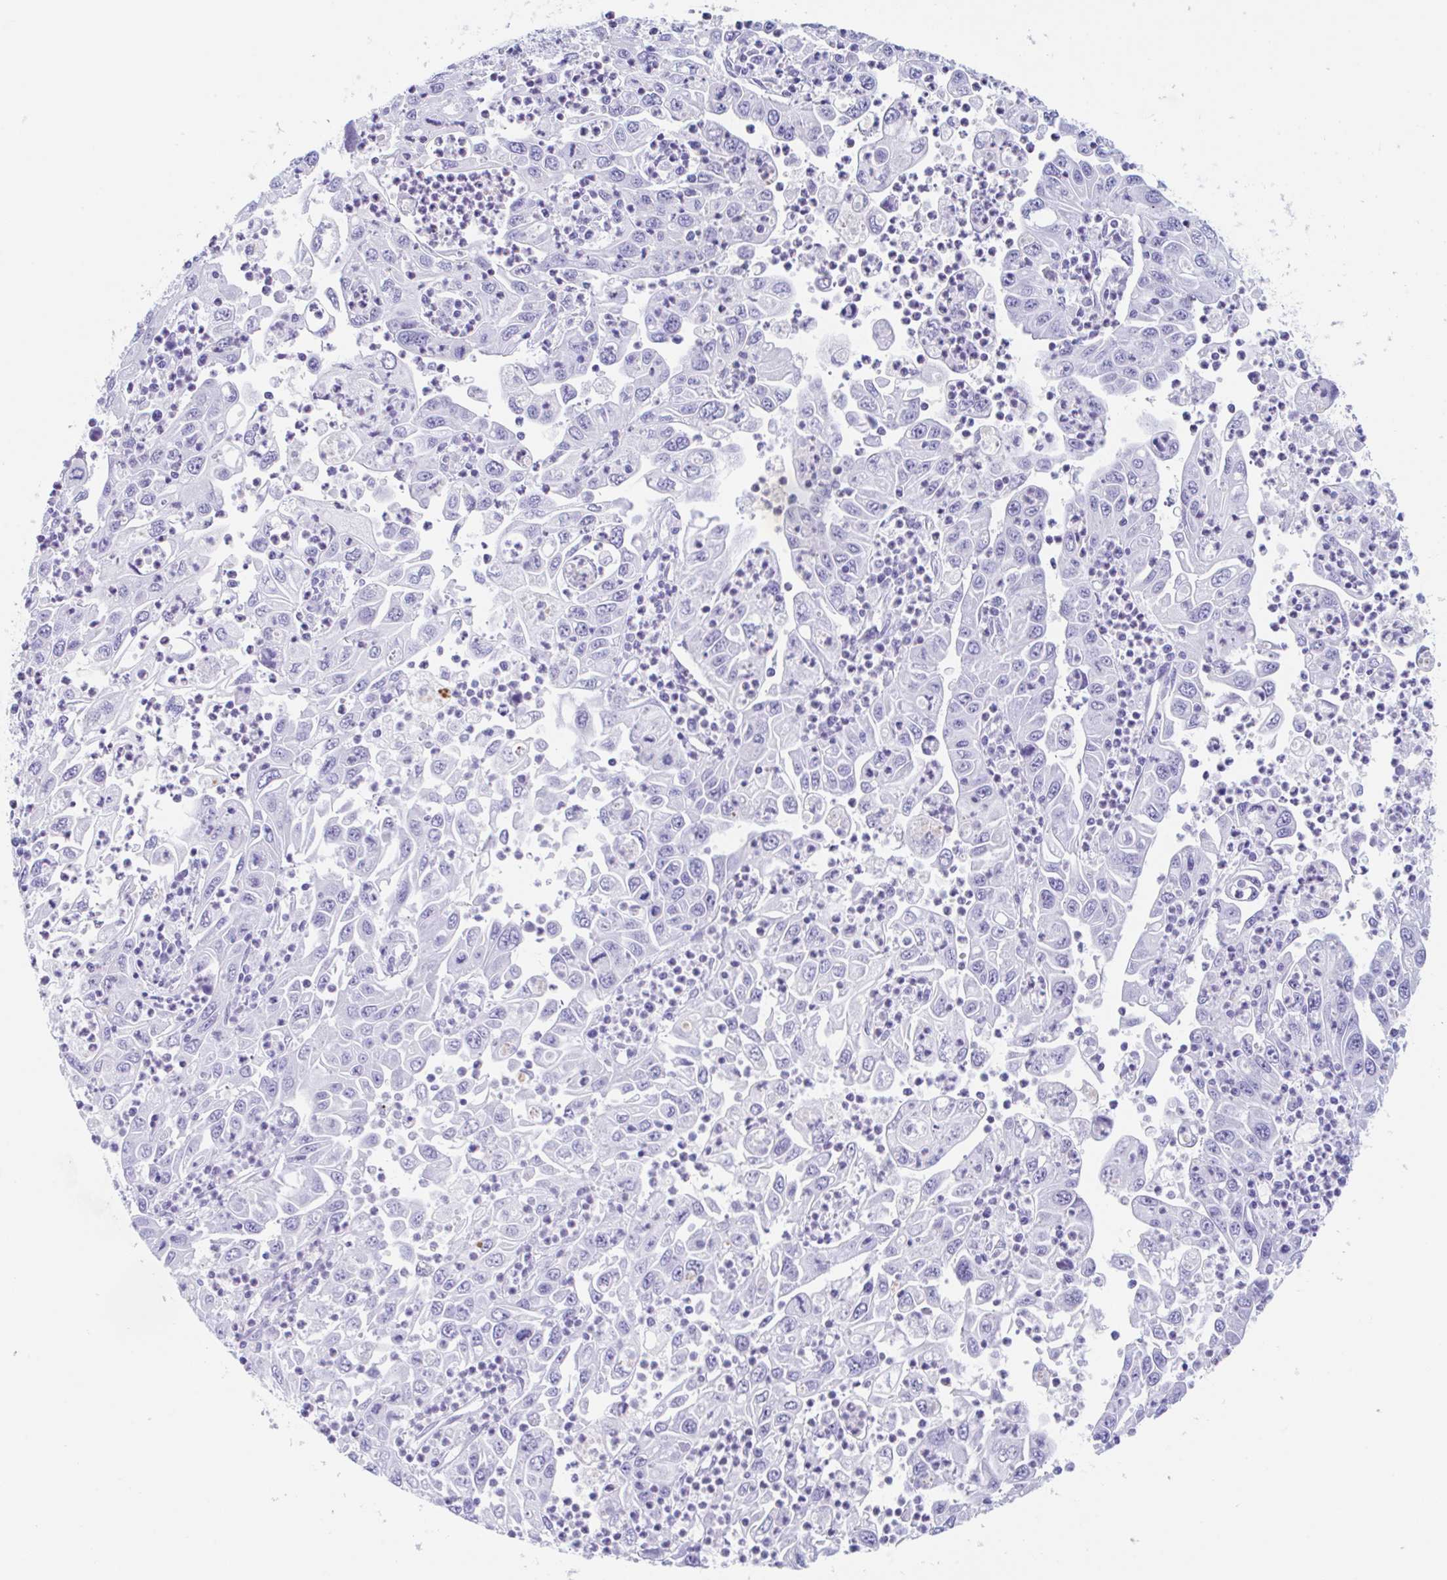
{"staining": {"intensity": "negative", "quantity": "none", "location": "none"}, "tissue": "endometrial cancer", "cell_type": "Tumor cells", "image_type": "cancer", "snomed": [{"axis": "morphology", "description": "Adenocarcinoma, NOS"}, {"axis": "topography", "description": "Uterus"}], "caption": "Tumor cells show no significant protein expression in endometrial cancer (adenocarcinoma). (DAB IHC visualized using brightfield microscopy, high magnification).", "gene": "TAS2R41", "patient": {"sex": "female", "age": 62}}